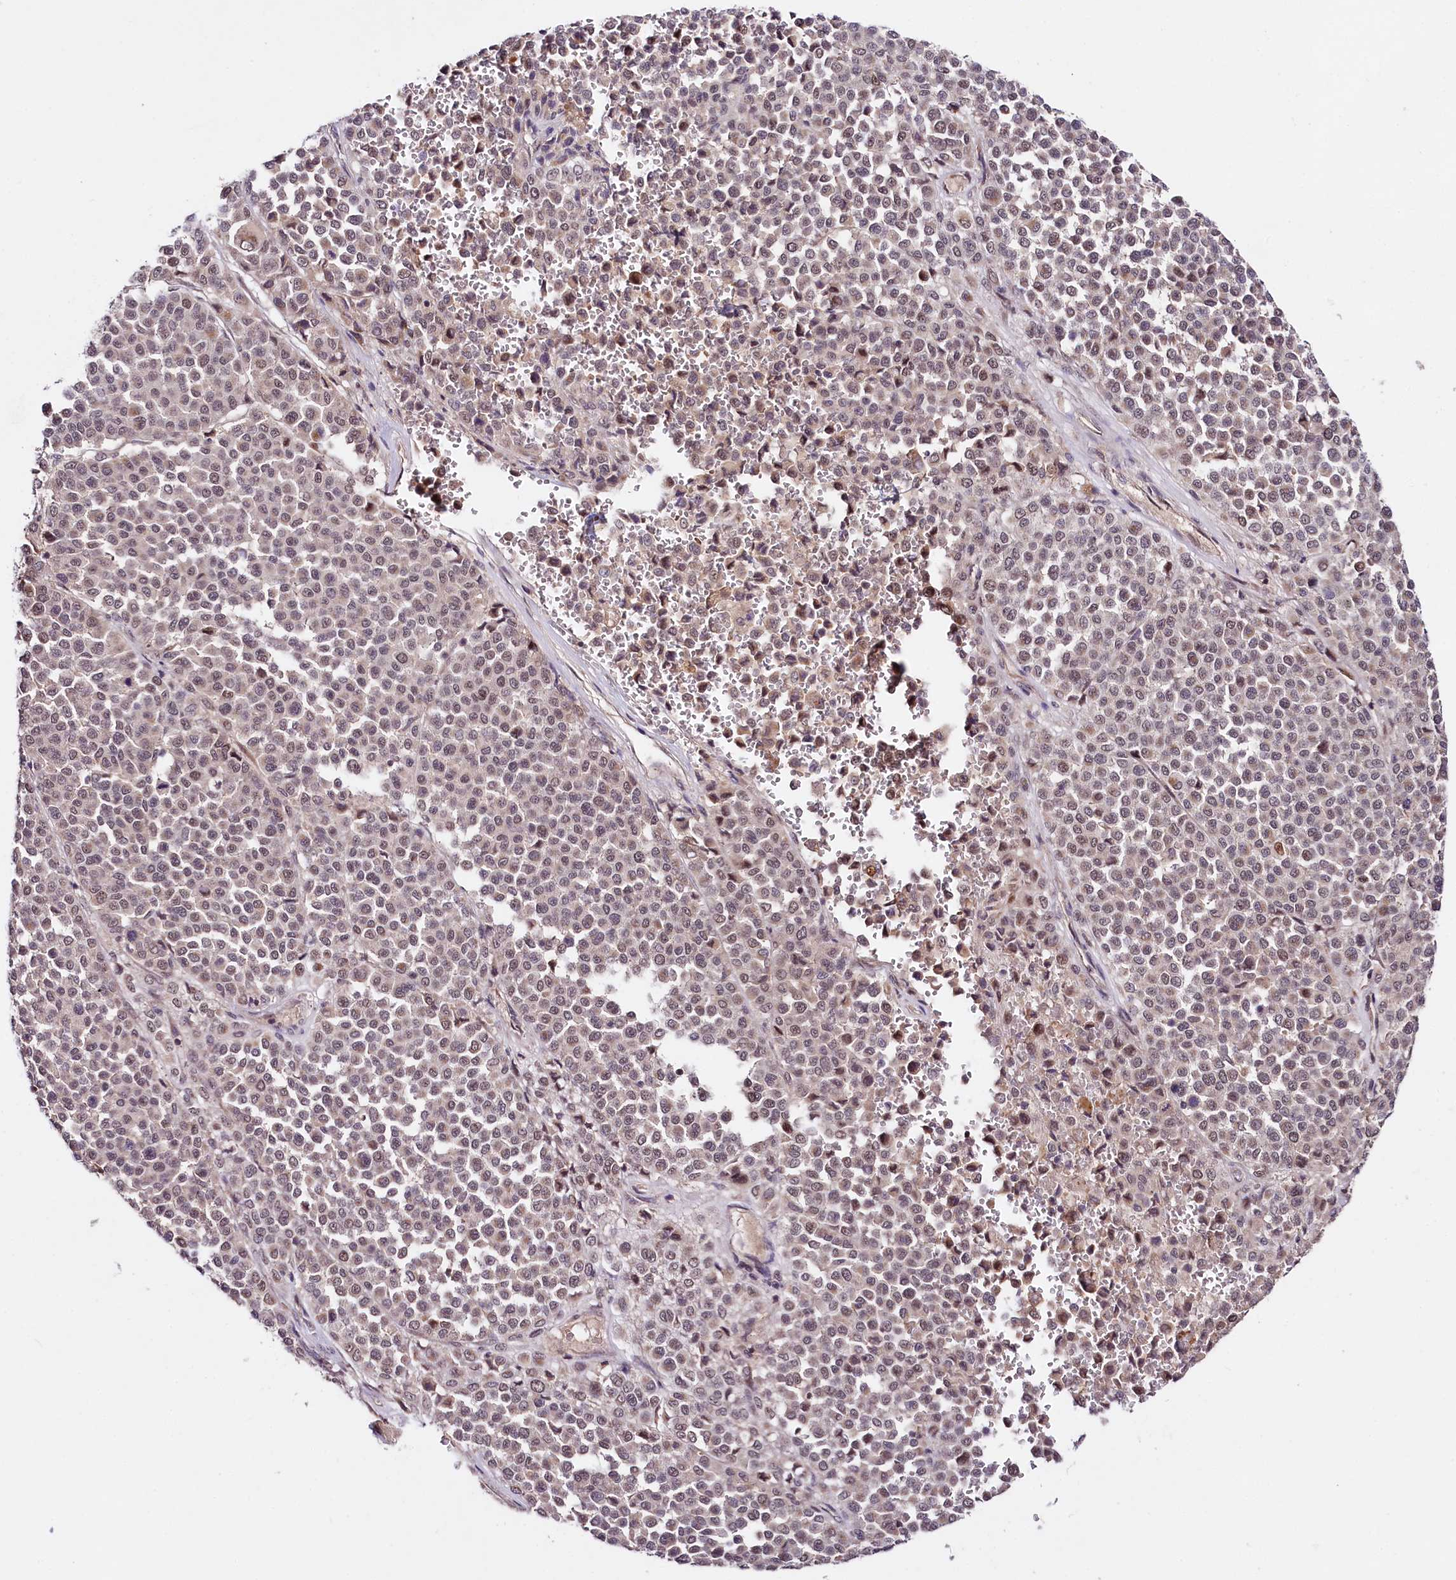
{"staining": {"intensity": "weak", "quantity": "25%-75%", "location": "nuclear"}, "tissue": "melanoma", "cell_type": "Tumor cells", "image_type": "cancer", "snomed": [{"axis": "morphology", "description": "Malignant melanoma, Metastatic site"}, {"axis": "topography", "description": "Pancreas"}], "caption": "A brown stain highlights weak nuclear positivity of a protein in malignant melanoma (metastatic site) tumor cells. Using DAB (brown) and hematoxylin (blue) stains, captured at high magnification using brightfield microscopy.", "gene": "TAFAZZIN", "patient": {"sex": "female", "age": 30}}